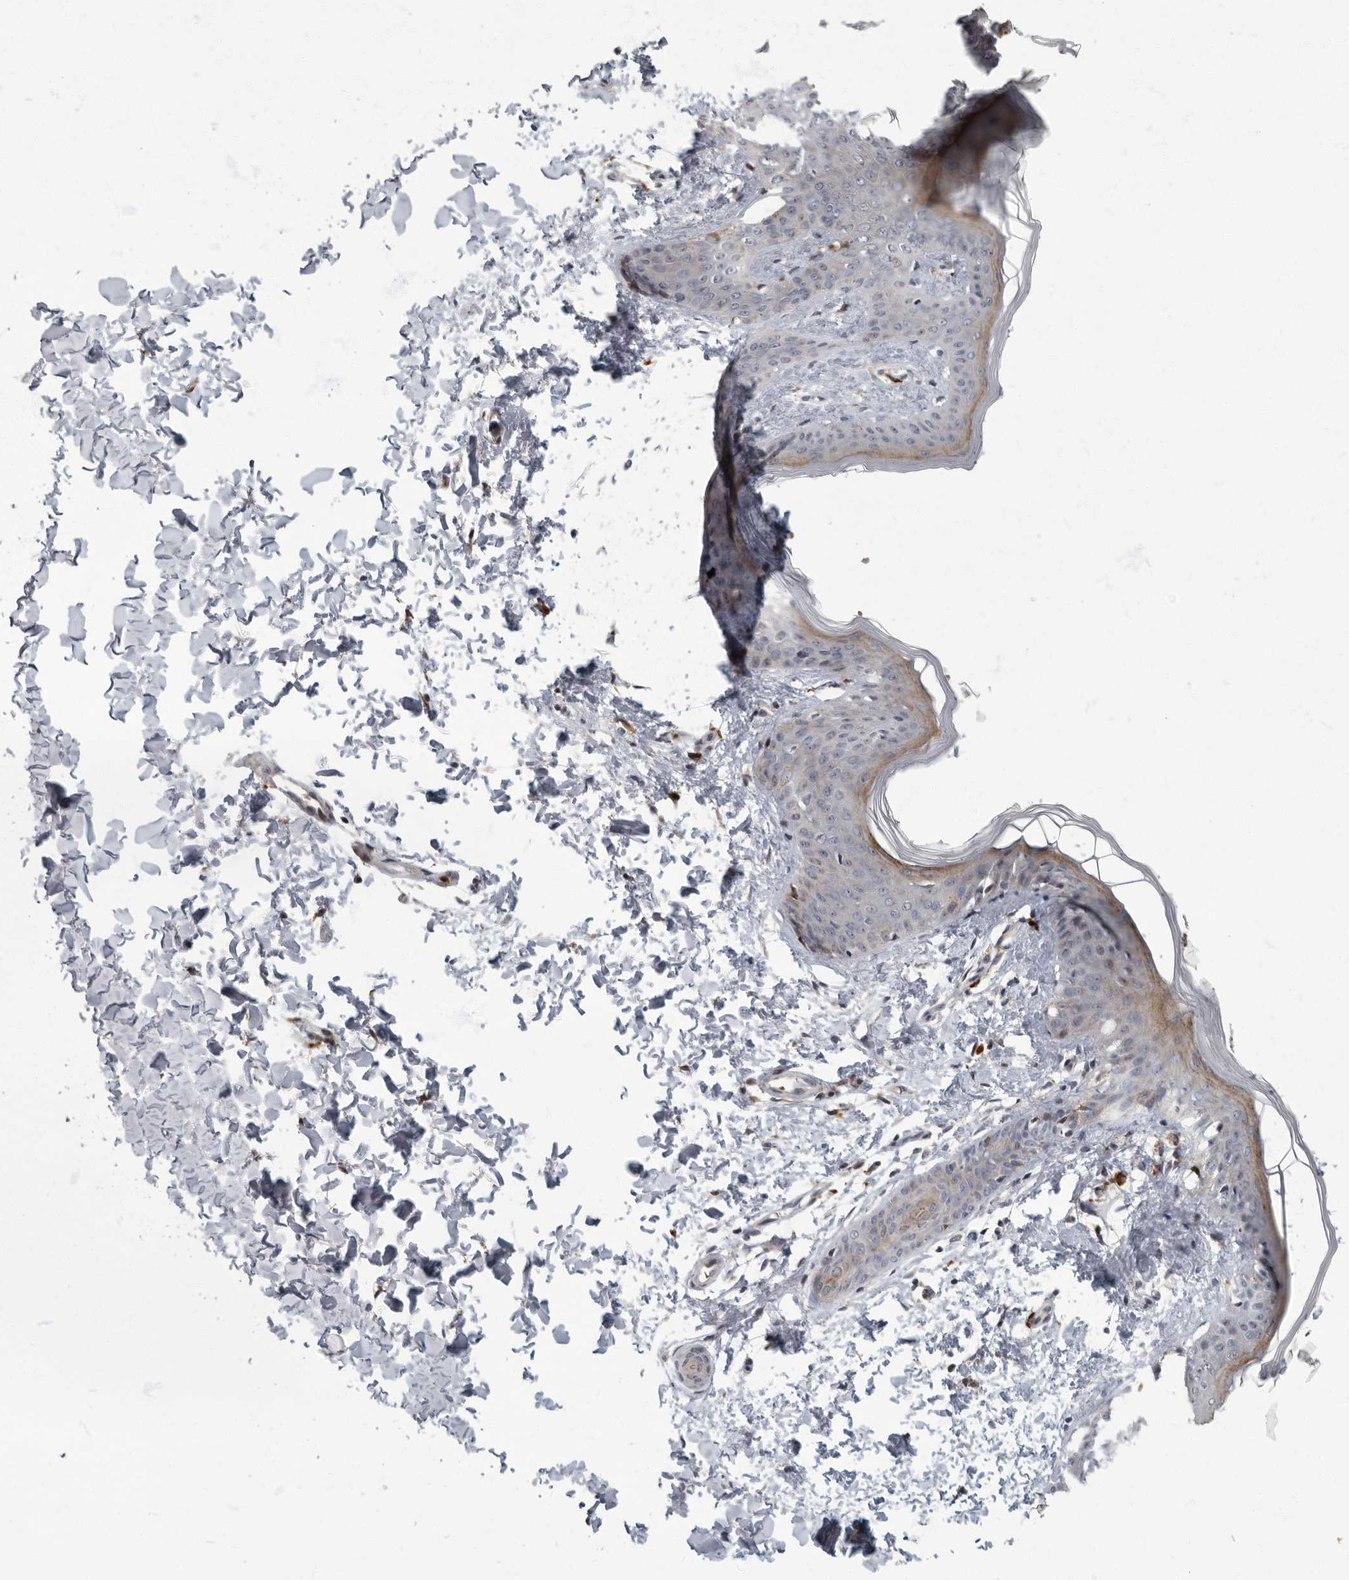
{"staining": {"intensity": "negative", "quantity": "none", "location": "none"}, "tissue": "skin", "cell_type": "Fibroblasts", "image_type": "normal", "snomed": [{"axis": "morphology", "description": "Normal tissue, NOS"}, {"axis": "topography", "description": "Skin"}], "caption": "Immunohistochemical staining of normal human skin shows no significant positivity in fibroblasts.", "gene": "PDCD11", "patient": {"sex": "female", "age": 17}}